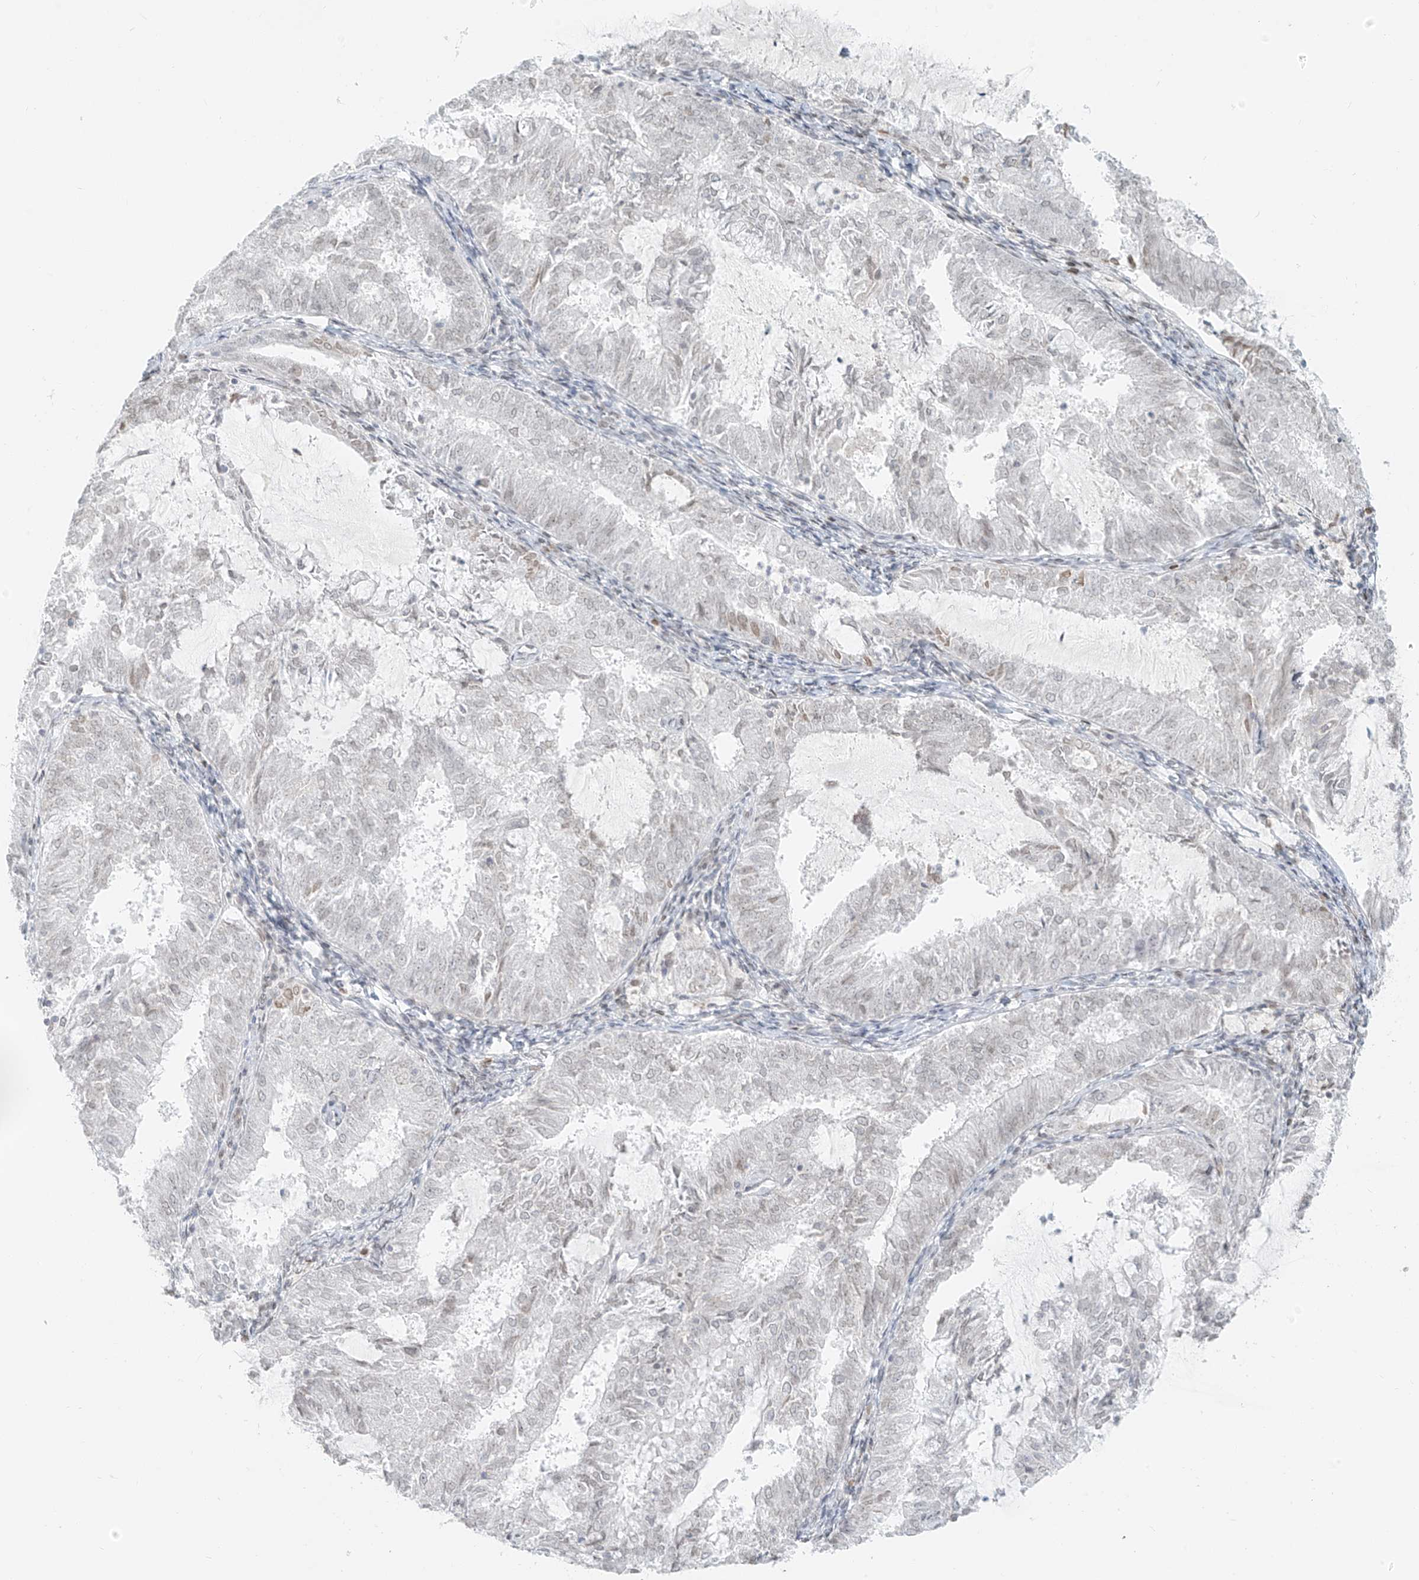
{"staining": {"intensity": "negative", "quantity": "none", "location": "none"}, "tissue": "endometrial cancer", "cell_type": "Tumor cells", "image_type": "cancer", "snomed": [{"axis": "morphology", "description": "Adenocarcinoma, NOS"}, {"axis": "topography", "description": "Endometrium"}], "caption": "Micrograph shows no significant protein positivity in tumor cells of endometrial cancer (adenocarcinoma). (DAB (3,3'-diaminobenzidine) immunohistochemistry with hematoxylin counter stain).", "gene": "OSBPL7", "patient": {"sex": "female", "age": 57}}